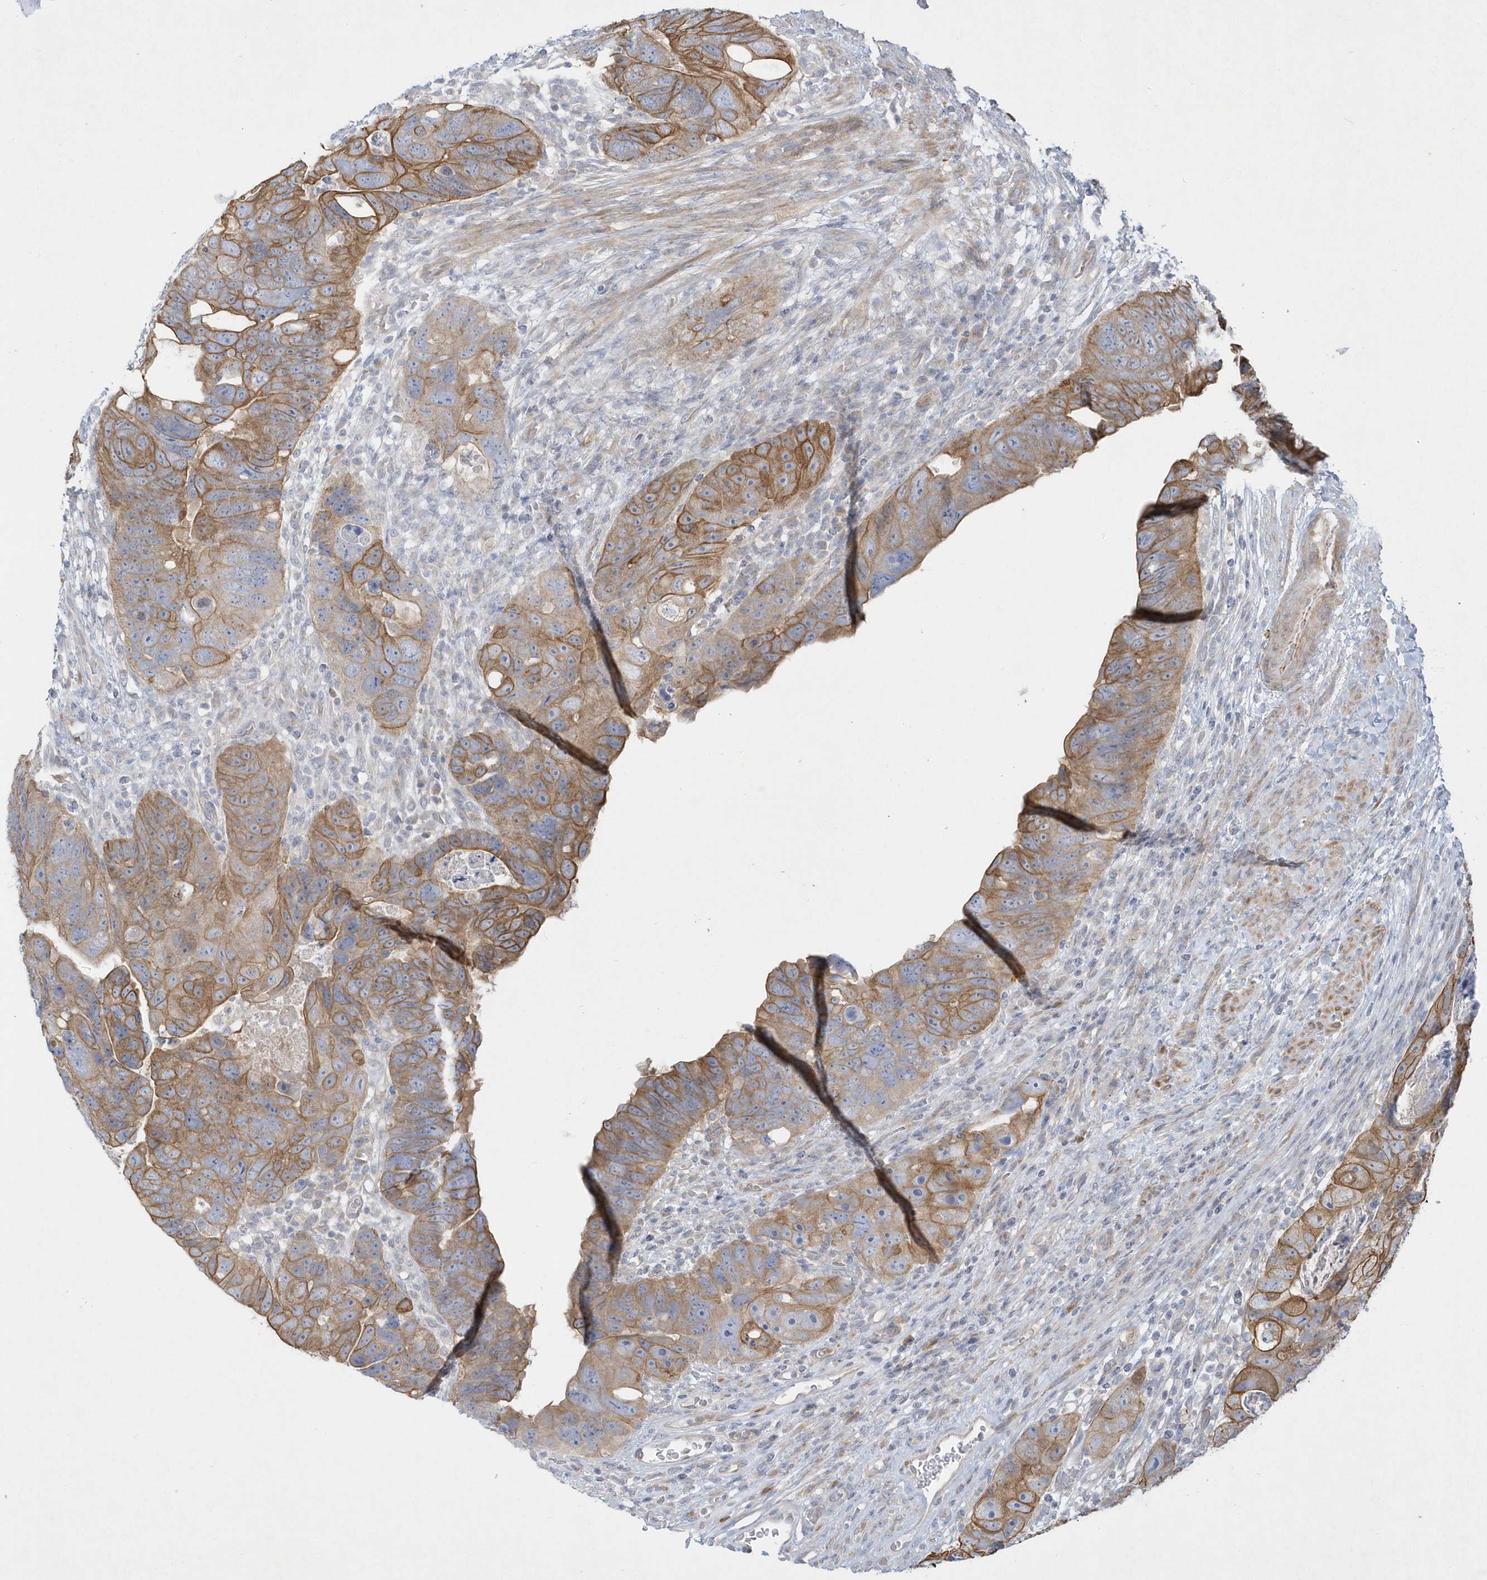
{"staining": {"intensity": "moderate", "quantity": ">75%", "location": "cytoplasmic/membranous"}, "tissue": "colorectal cancer", "cell_type": "Tumor cells", "image_type": "cancer", "snomed": [{"axis": "morphology", "description": "Adenocarcinoma, NOS"}, {"axis": "topography", "description": "Rectum"}], "caption": "Moderate cytoplasmic/membranous protein staining is seen in approximately >75% of tumor cells in colorectal adenocarcinoma. The protein of interest is stained brown, and the nuclei are stained in blue (DAB IHC with brightfield microscopy, high magnification).", "gene": "LARS1", "patient": {"sex": "male", "age": 59}}